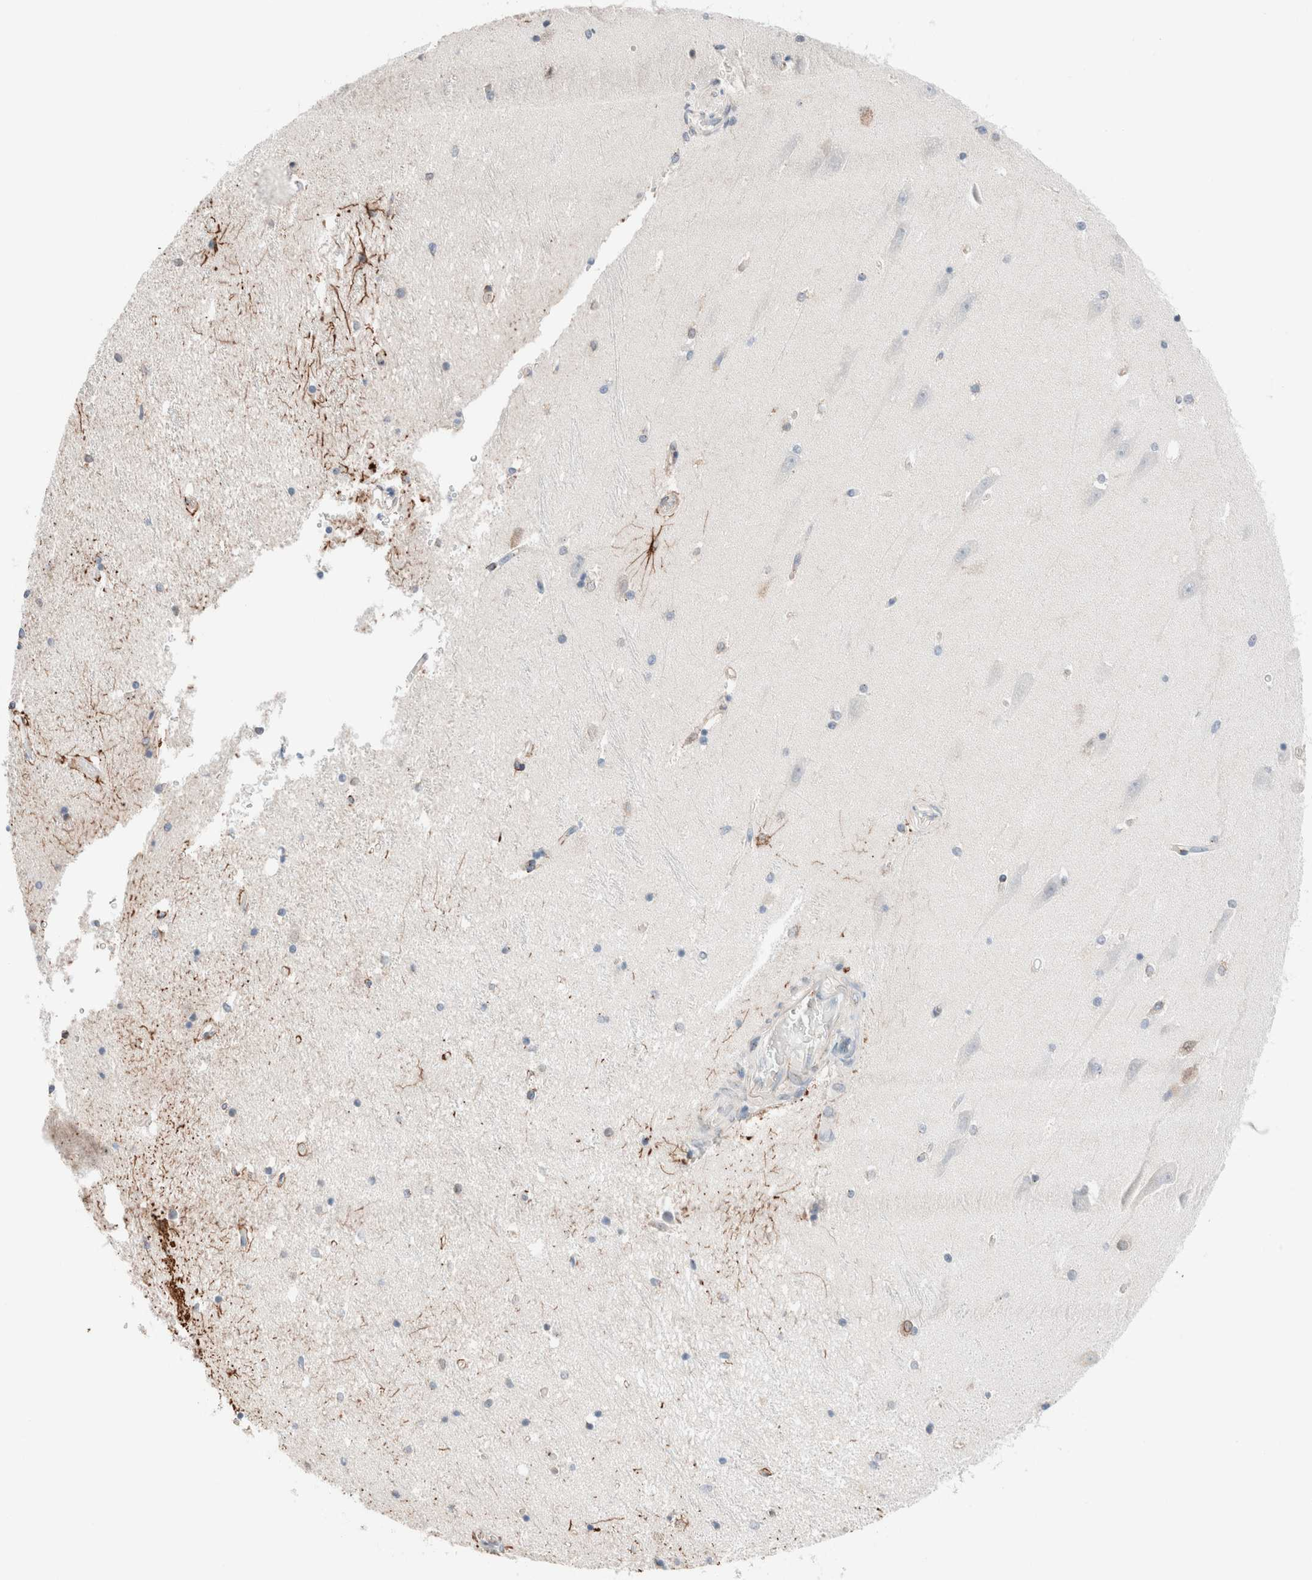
{"staining": {"intensity": "moderate", "quantity": "<25%", "location": "cytoplasmic/membranous"}, "tissue": "hippocampus", "cell_type": "Glial cells", "image_type": "normal", "snomed": [{"axis": "morphology", "description": "Normal tissue, NOS"}, {"axis": "topography", "description": "Hippocampus"}], "caption": "A micrograph showing moderate cytoplasmic/membranous positivity in approximately <25% of glial cells in unremarkable hippocampus, as visualized by brown immunohistochemical staining.", "gene": "CASC3", "patient": {"sex": "male", "age": 45}}